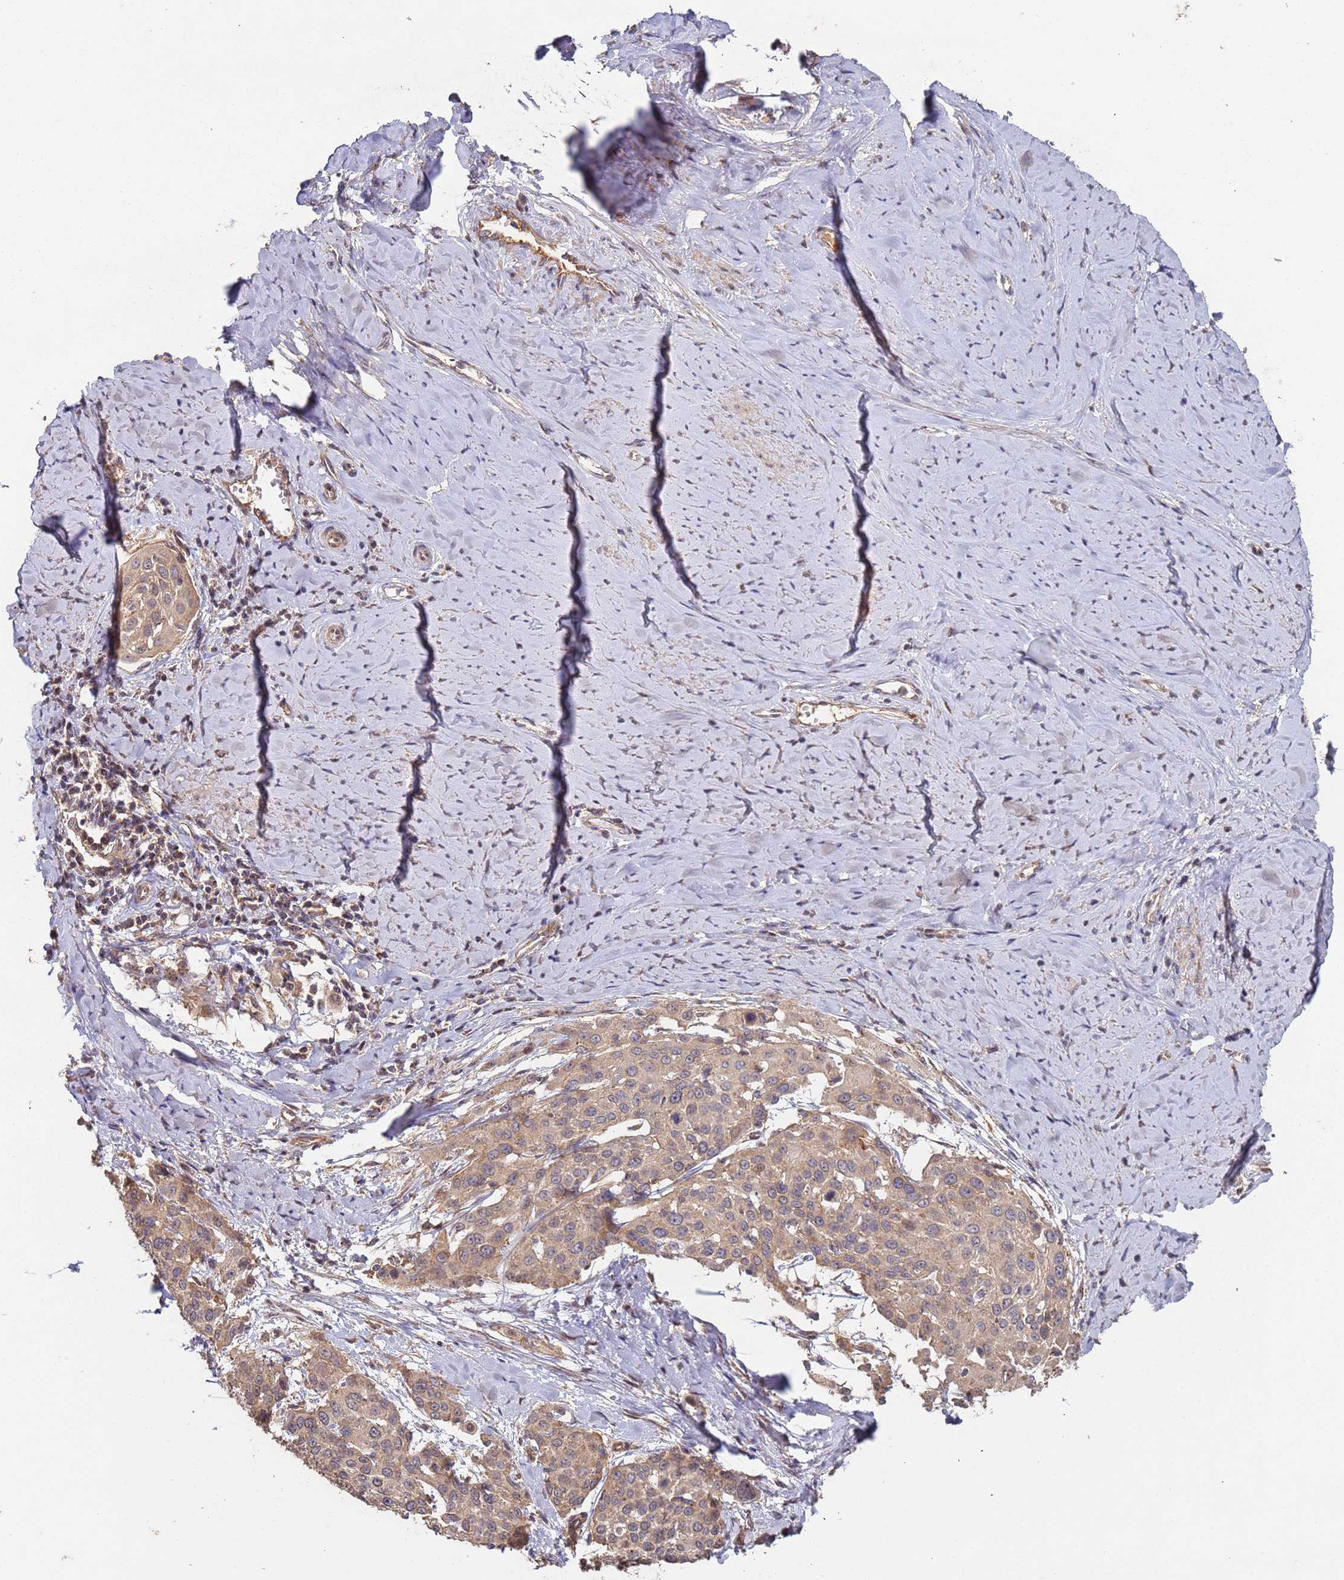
{"staining": {"intensity": "moderate", "quantity": ">75%", "location": "cytoplasmic/membranous"}, "tissue": "cervical cancer", "cell_type": "Tumor cells", "image_type": "cancer", "snomed": [{"axis": "morphology", "description": "Squamous cell carcinoma, NOS"}, {"axis": "topography", "description": "Cervix"}], "caption": "This is an image of IHC staining of cervical cancer, which shows moderate expression in the cytoplasmic/membranous of tumor cells.", "gene": "KANSL1L", "patient": {"sex": "female", "age": 44}}